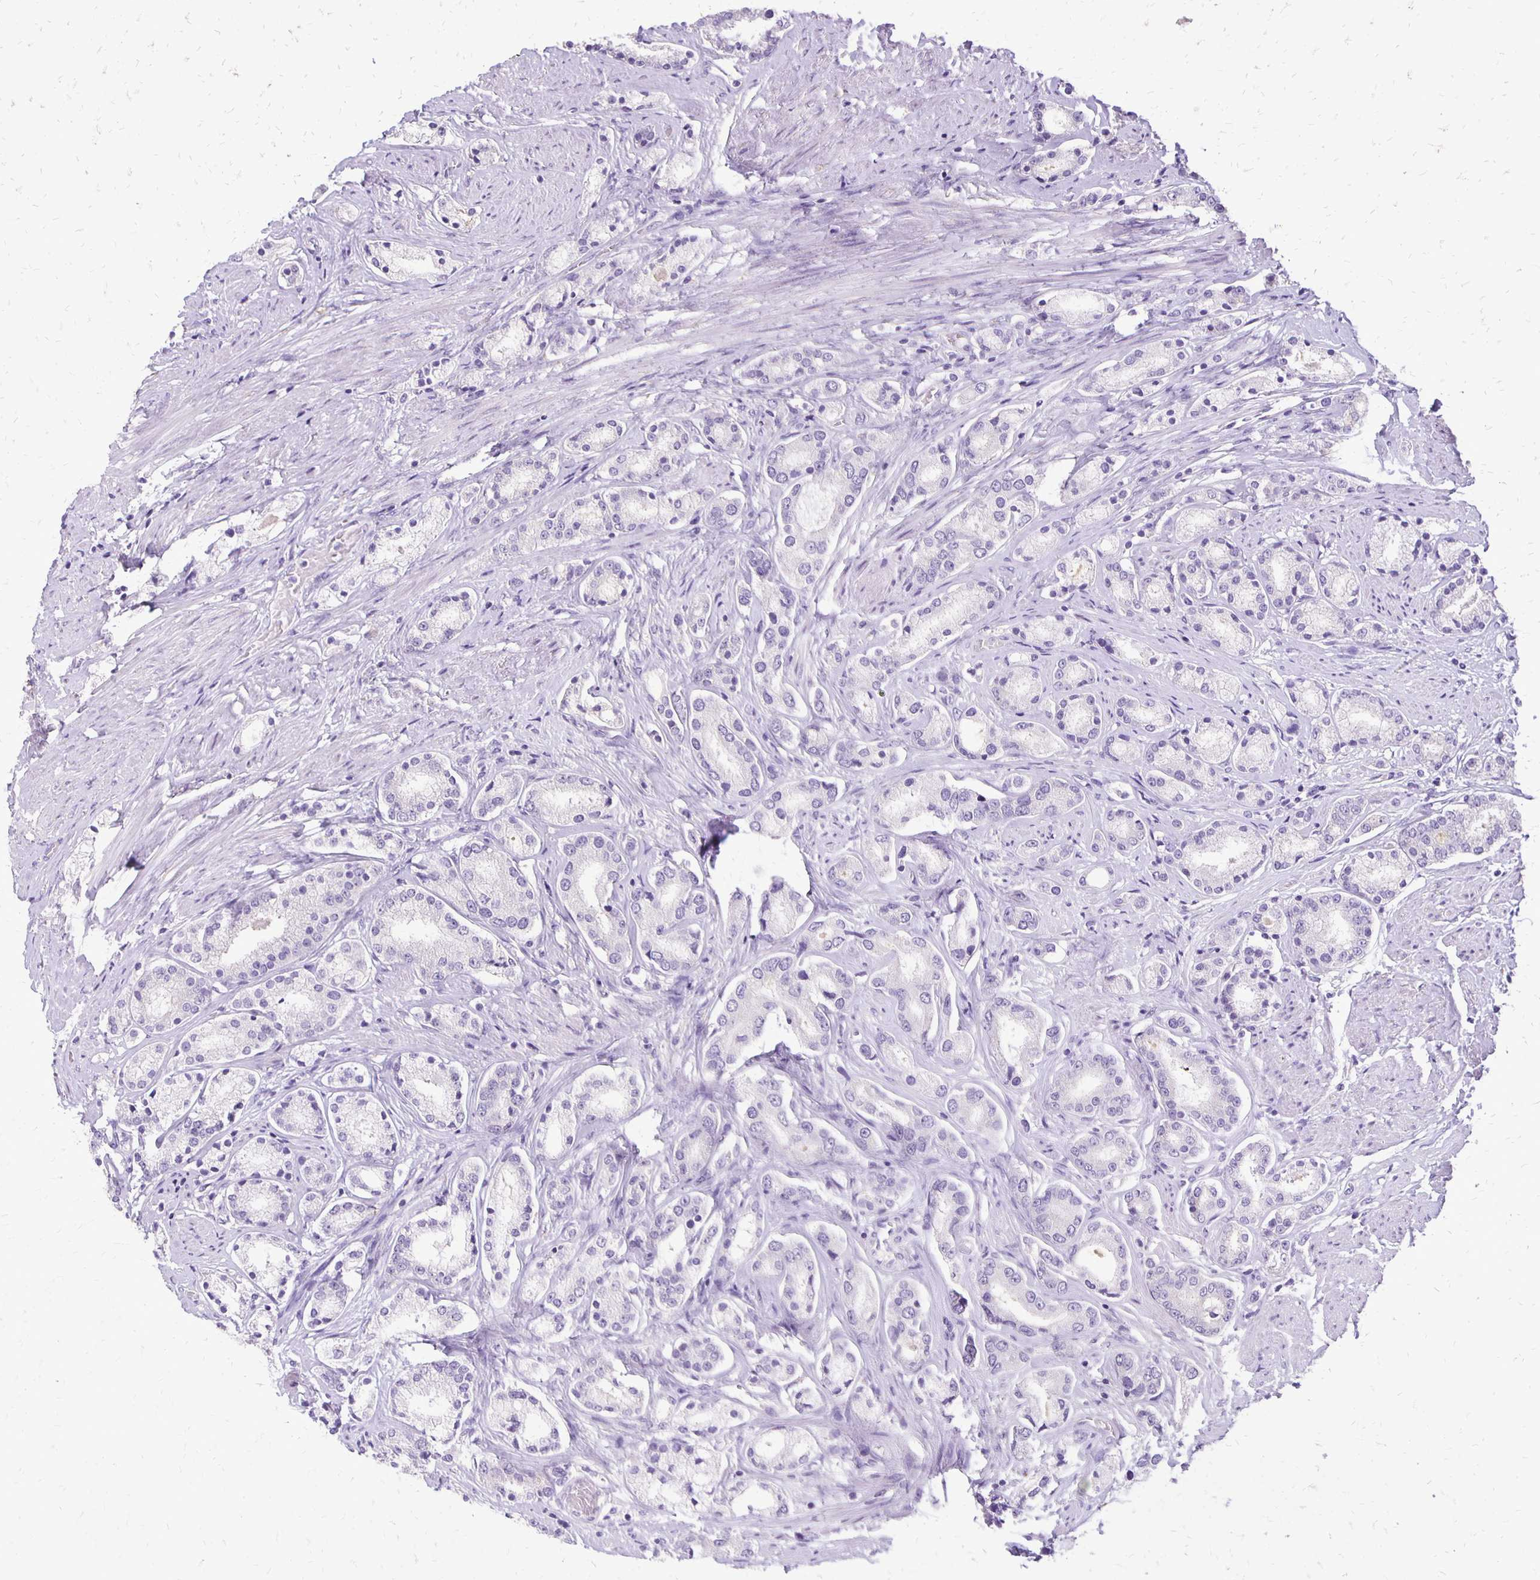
{"staining": {"intensity": "negative", "quantity": "none", "location": "none"}, "tissue": "prostate cancer", "cell_type": "Tumor cells", "image_type": "cancer", "snomed": [{"axis": "morphology", "description": "Adenocarcinoma, High grade"}, {"axis": "topography", "description": "Prostate"}], "caption": "This image is of prostate cancer (high-grade adenocarcinoma) stained with IHC to label a protein in brown with the nuclei are counter-stained blue. There is no staining in tumor cells.", "gene": "ANKRD45", "patient": {"sex": "male", "age": 63}}